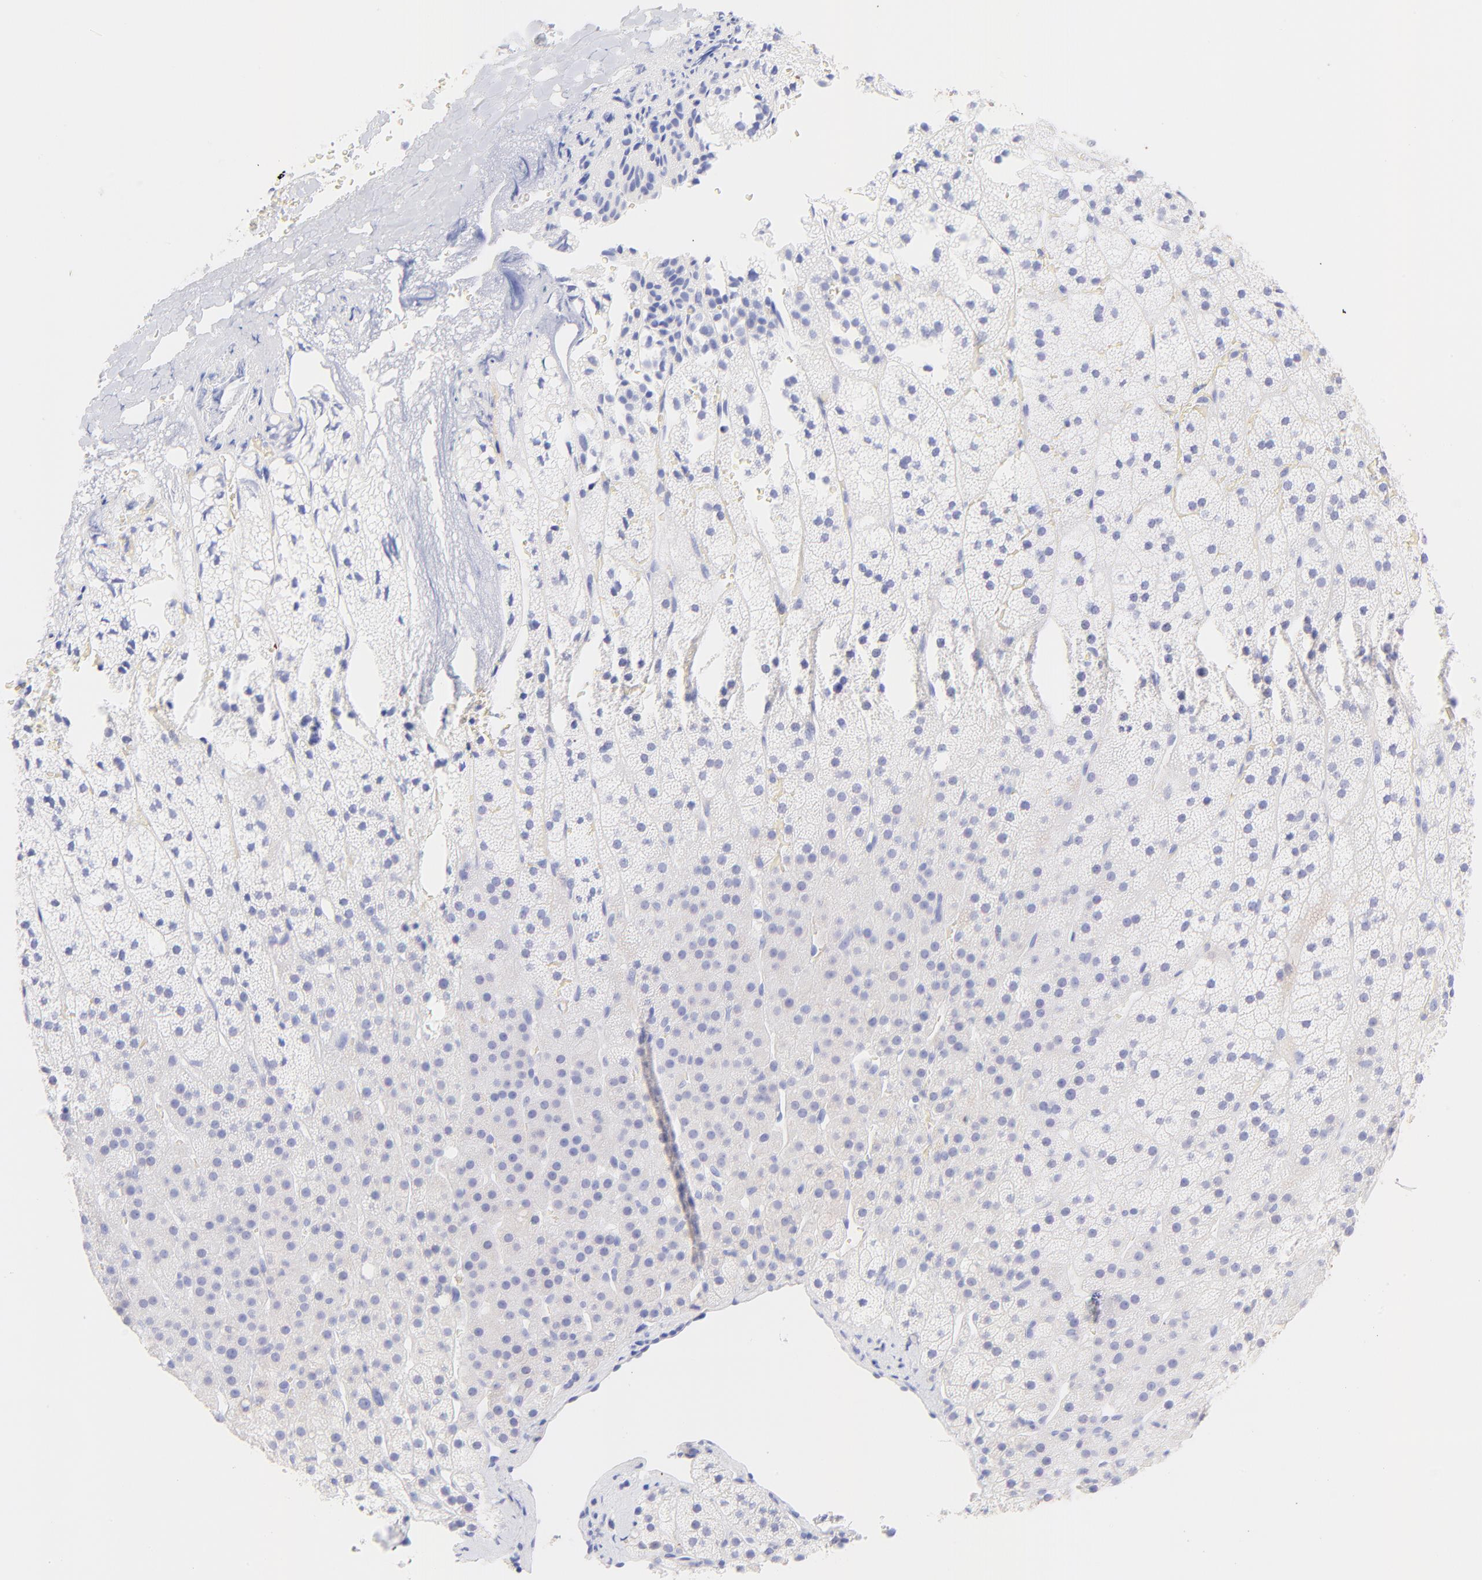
{"staining": {"intensity": "negative", "quantity": "none", "location": "none"}, "tissue": "adrenal gland", "cell_type": "Glandular cells", "image_type": "normal", "snomed": [{"axis": "morphology", "description": "Normal tissue, NOS"}, {"axis": "topography", "description": "Adrenal gland"}], "caption": "Immunohistochemistry histopathology image of benign adrenal gland stained for a protein (brown), which exhibits no expression in glandular cells.", "gene": "FRMPD3", "patient": {"sex": "male", "age": 35}}